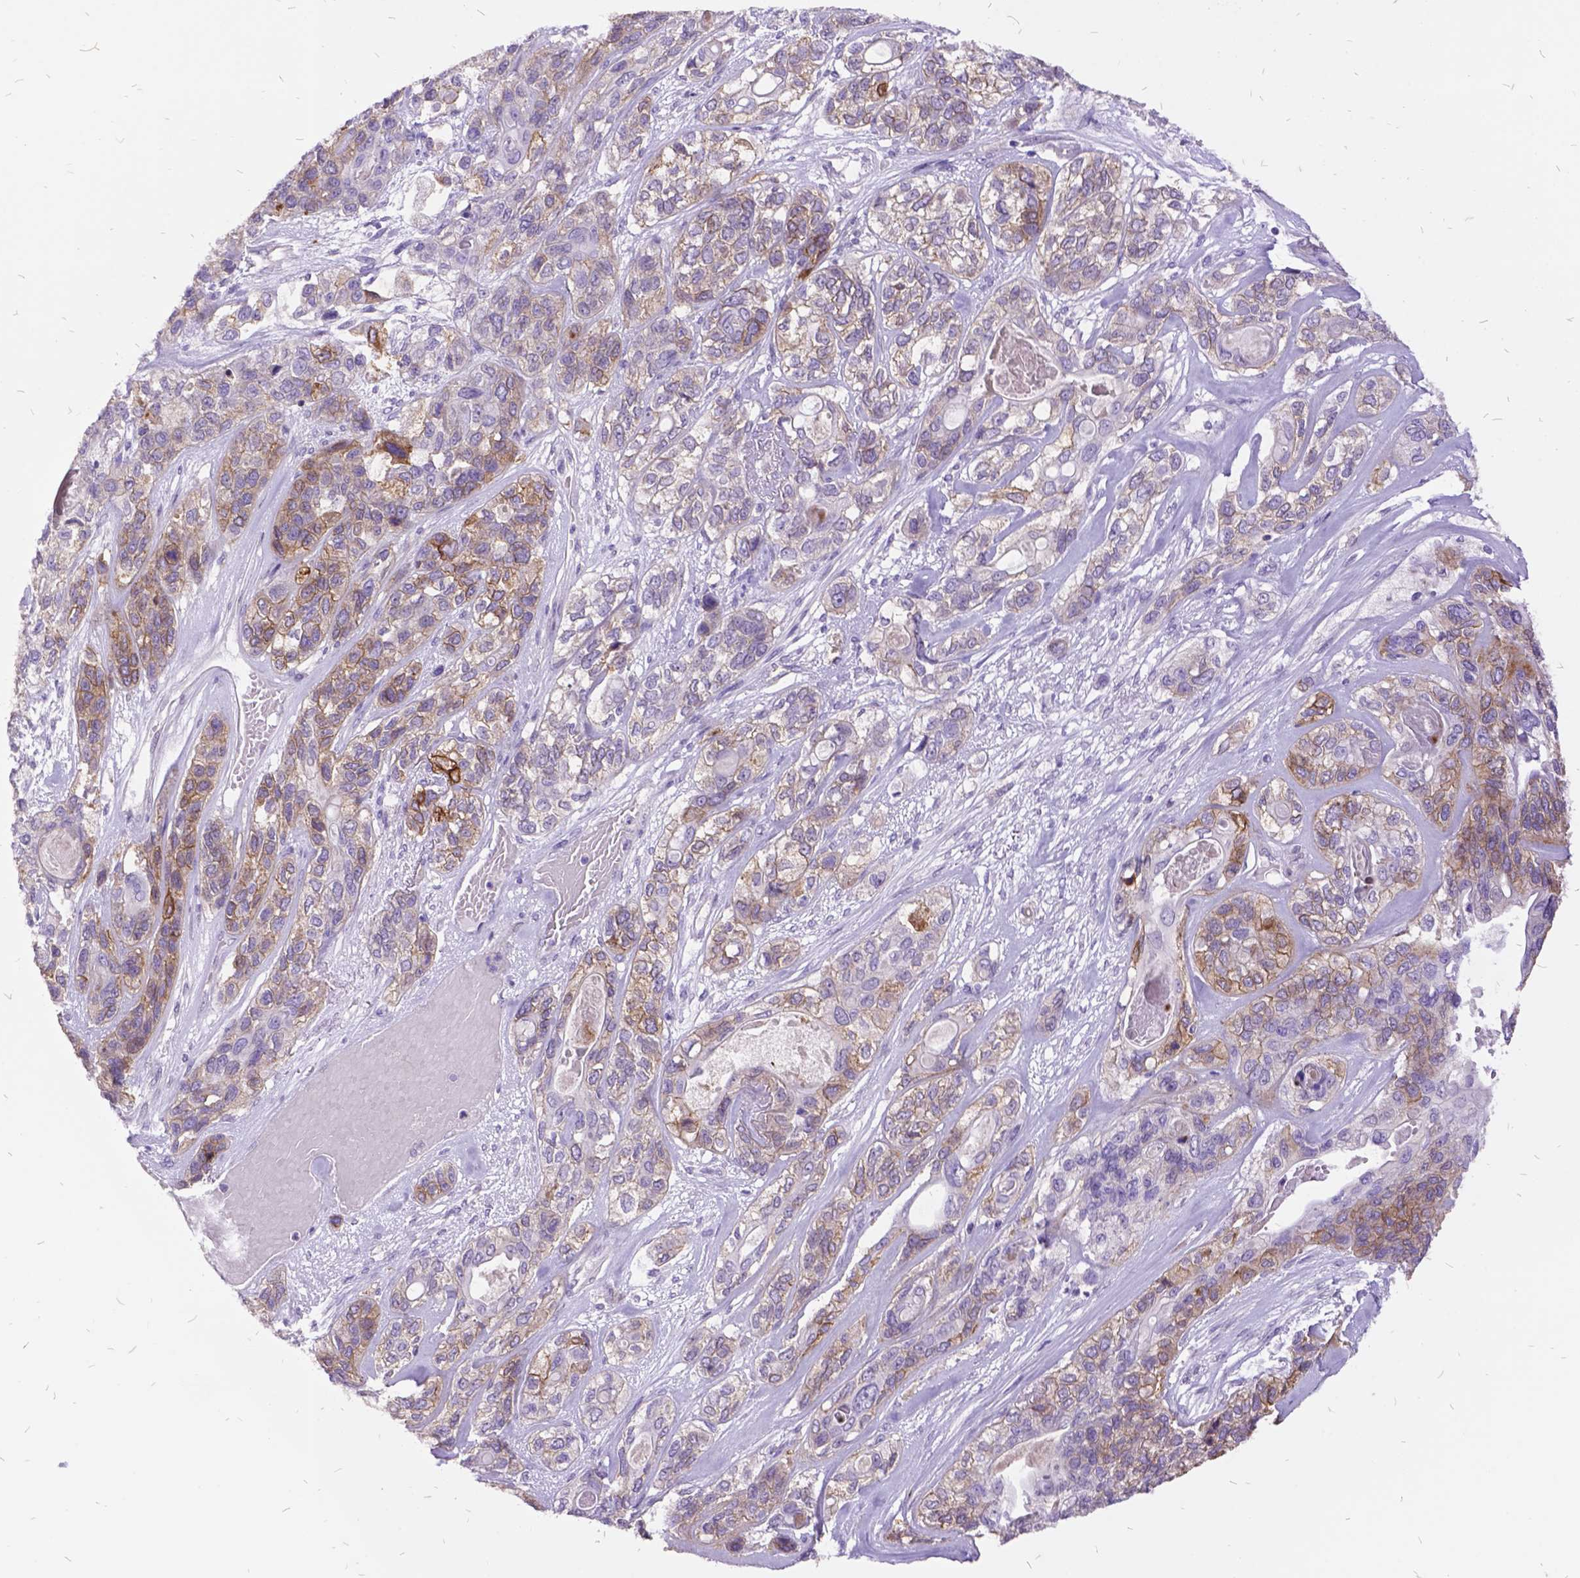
{"staining": {"intensity": "moderate", "quantity": "25%-75%", "location": "cytoplasmic/membranous"}, "tissue": "lung cancer", "cell_type": "Tumor cells", "image_type": "cancer", "snomed": [{"axis": "morphology", "description": "Squamous cell carcinoma, NOS"}, {"axis": "topography", "description": "Lung"}], "caption": "The image reveals a brown stain indicating the presence of a protein in the cytoplasmic/membranous of tumor cells in lung squamous cell carcinoma.", "gene": "ITGB6", "patient": {"sex": "female", "age": 70}}